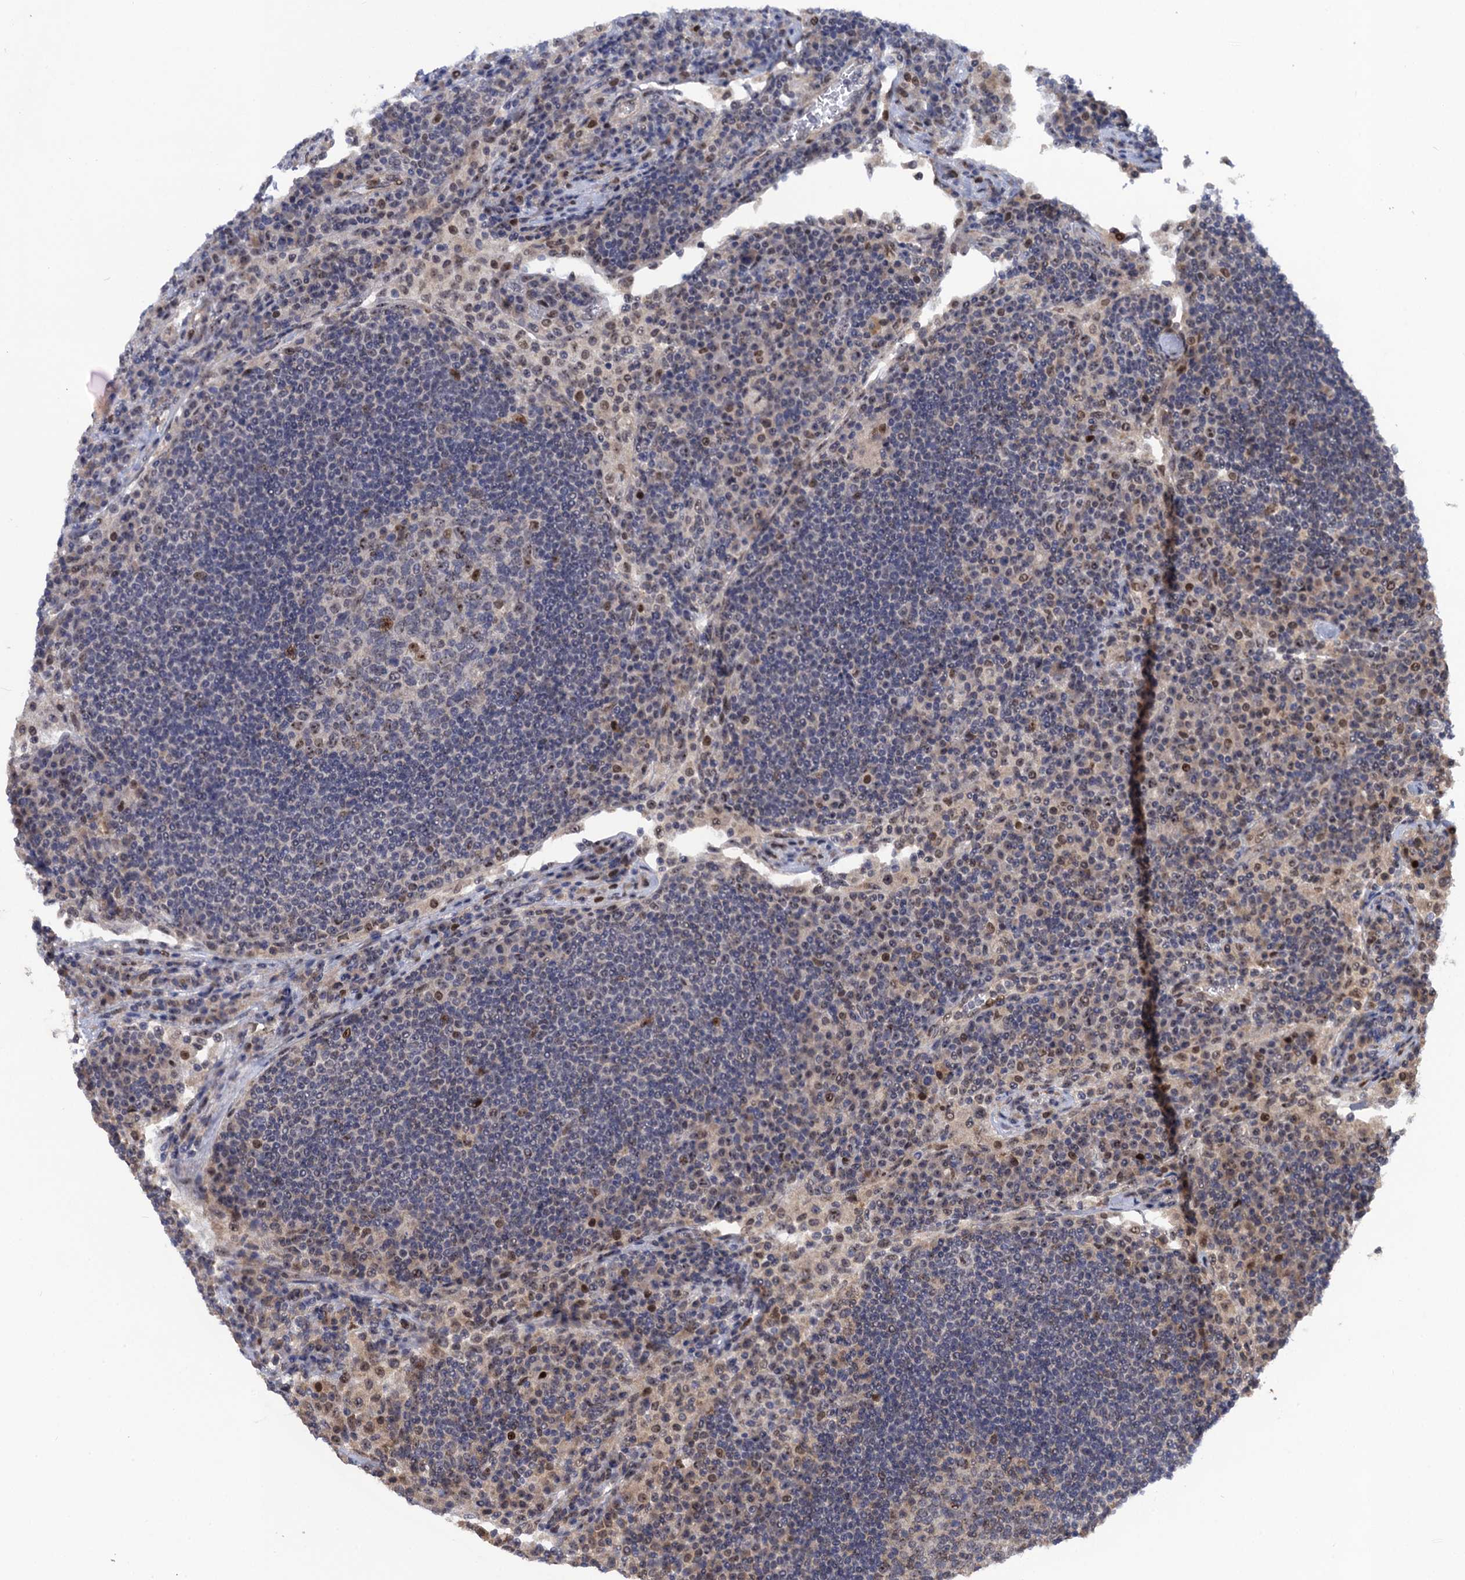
{"staining": {"intensity": "negative", "quantity": "none", "location": "none"}, "tissue": "lymph node", "cell_type": "Germinal center cells", "image_type": "normal", "snomed": [{"axis": "morphology", "description": "Normal tissue, NOS"}, {"axis": "topography", "description": "Lymph node"}], "caption": "This is an immunohistochemistry photomicrograph of unremarkable human lymph node. There is no expression in germinal center cells.", "gene": "ZAR1L", "patient": {"sex": "female", "age": 53}}